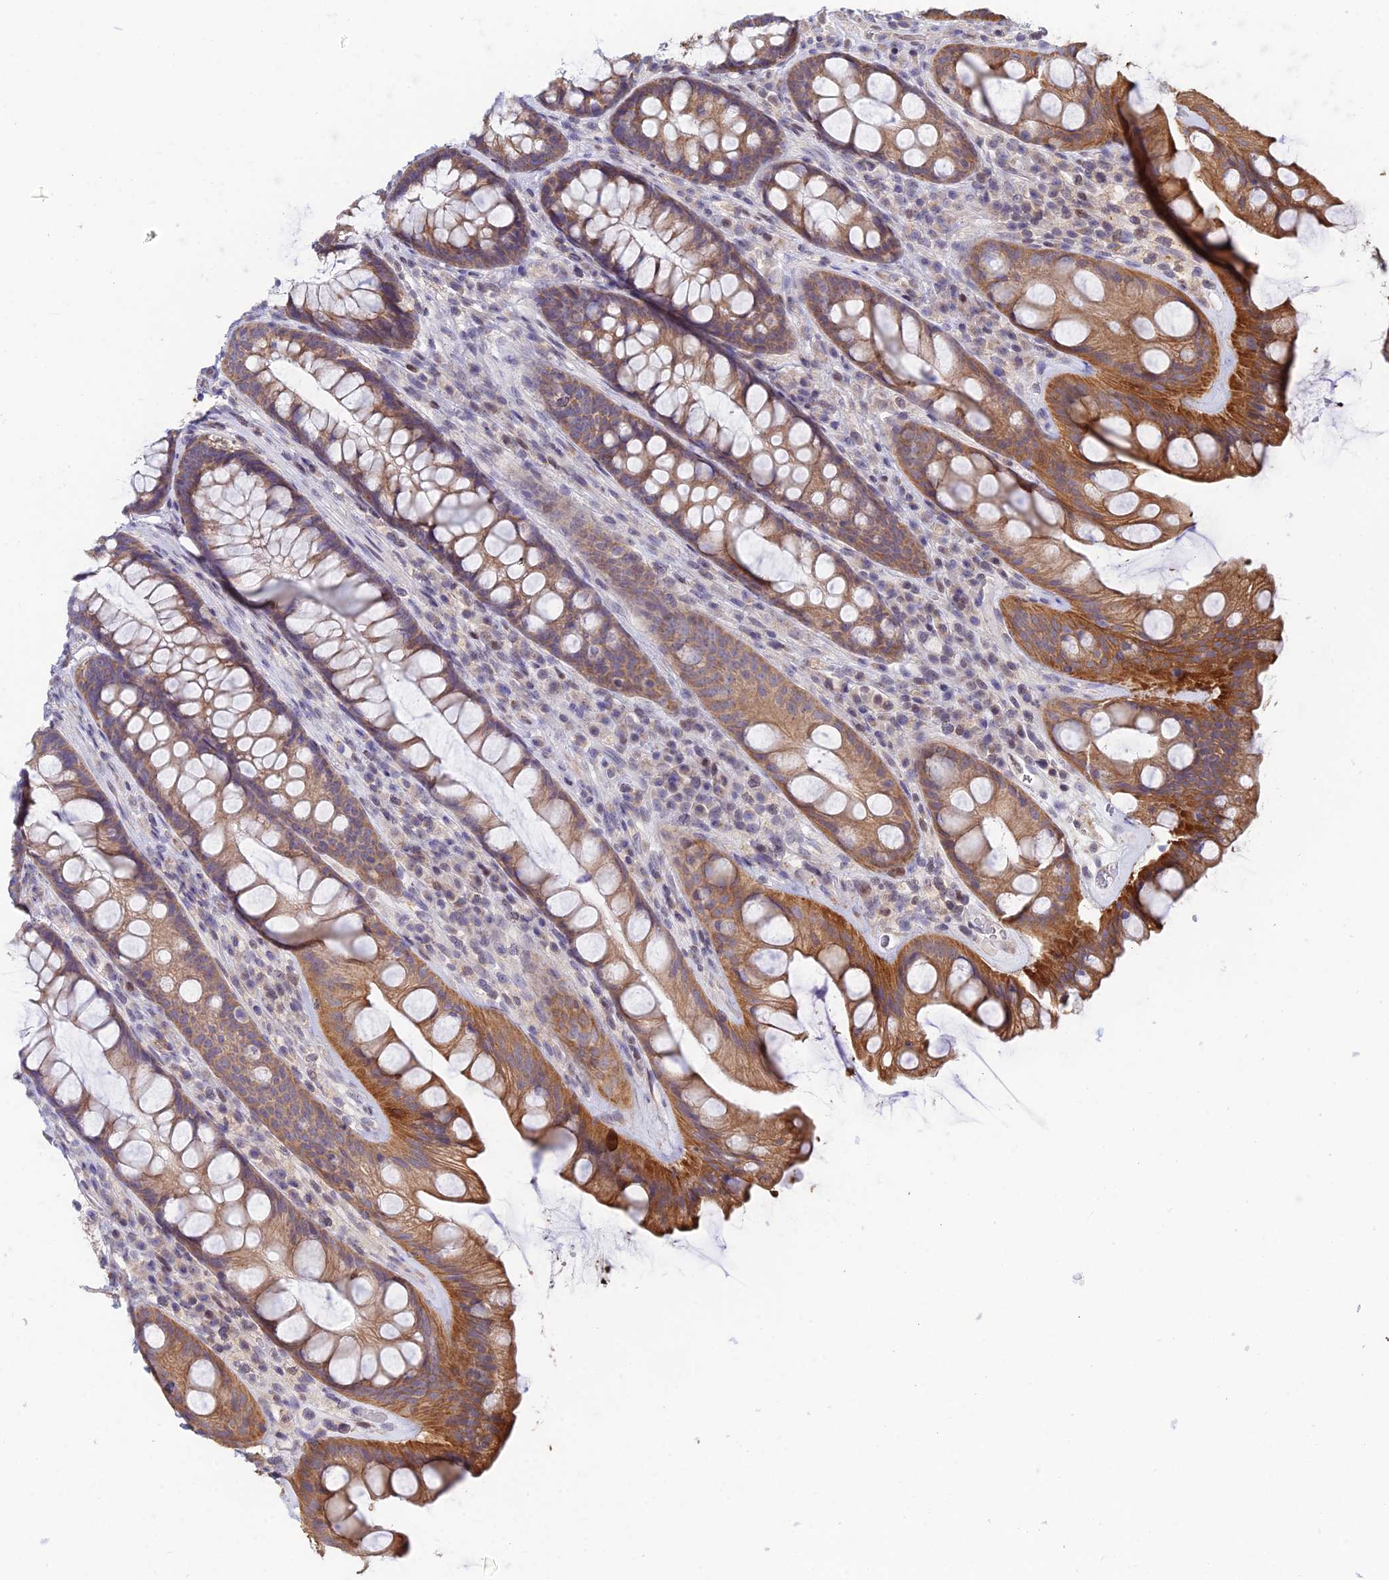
{"staining": {"intensity": "moderate", "quantity": ">75%", "location": "cytoplasmic/membranous"}, "tissue": "rectum", "cell_type": "Glandular cells", "image_type": "normal", "snomed": [{"axis": "morphology", "description": "Normal tissue, NOS"}, {"axis": "topography", "description": "Rectum"}], "caption": "An image showing moderate cytoplasmic/membranous positivity in approximately >75% of glandular cells in normal rectum, as visualized by brown immunohistochemical staining.", "gene": "ELOA2", "patient": {"sex": "male", "age": 74}}